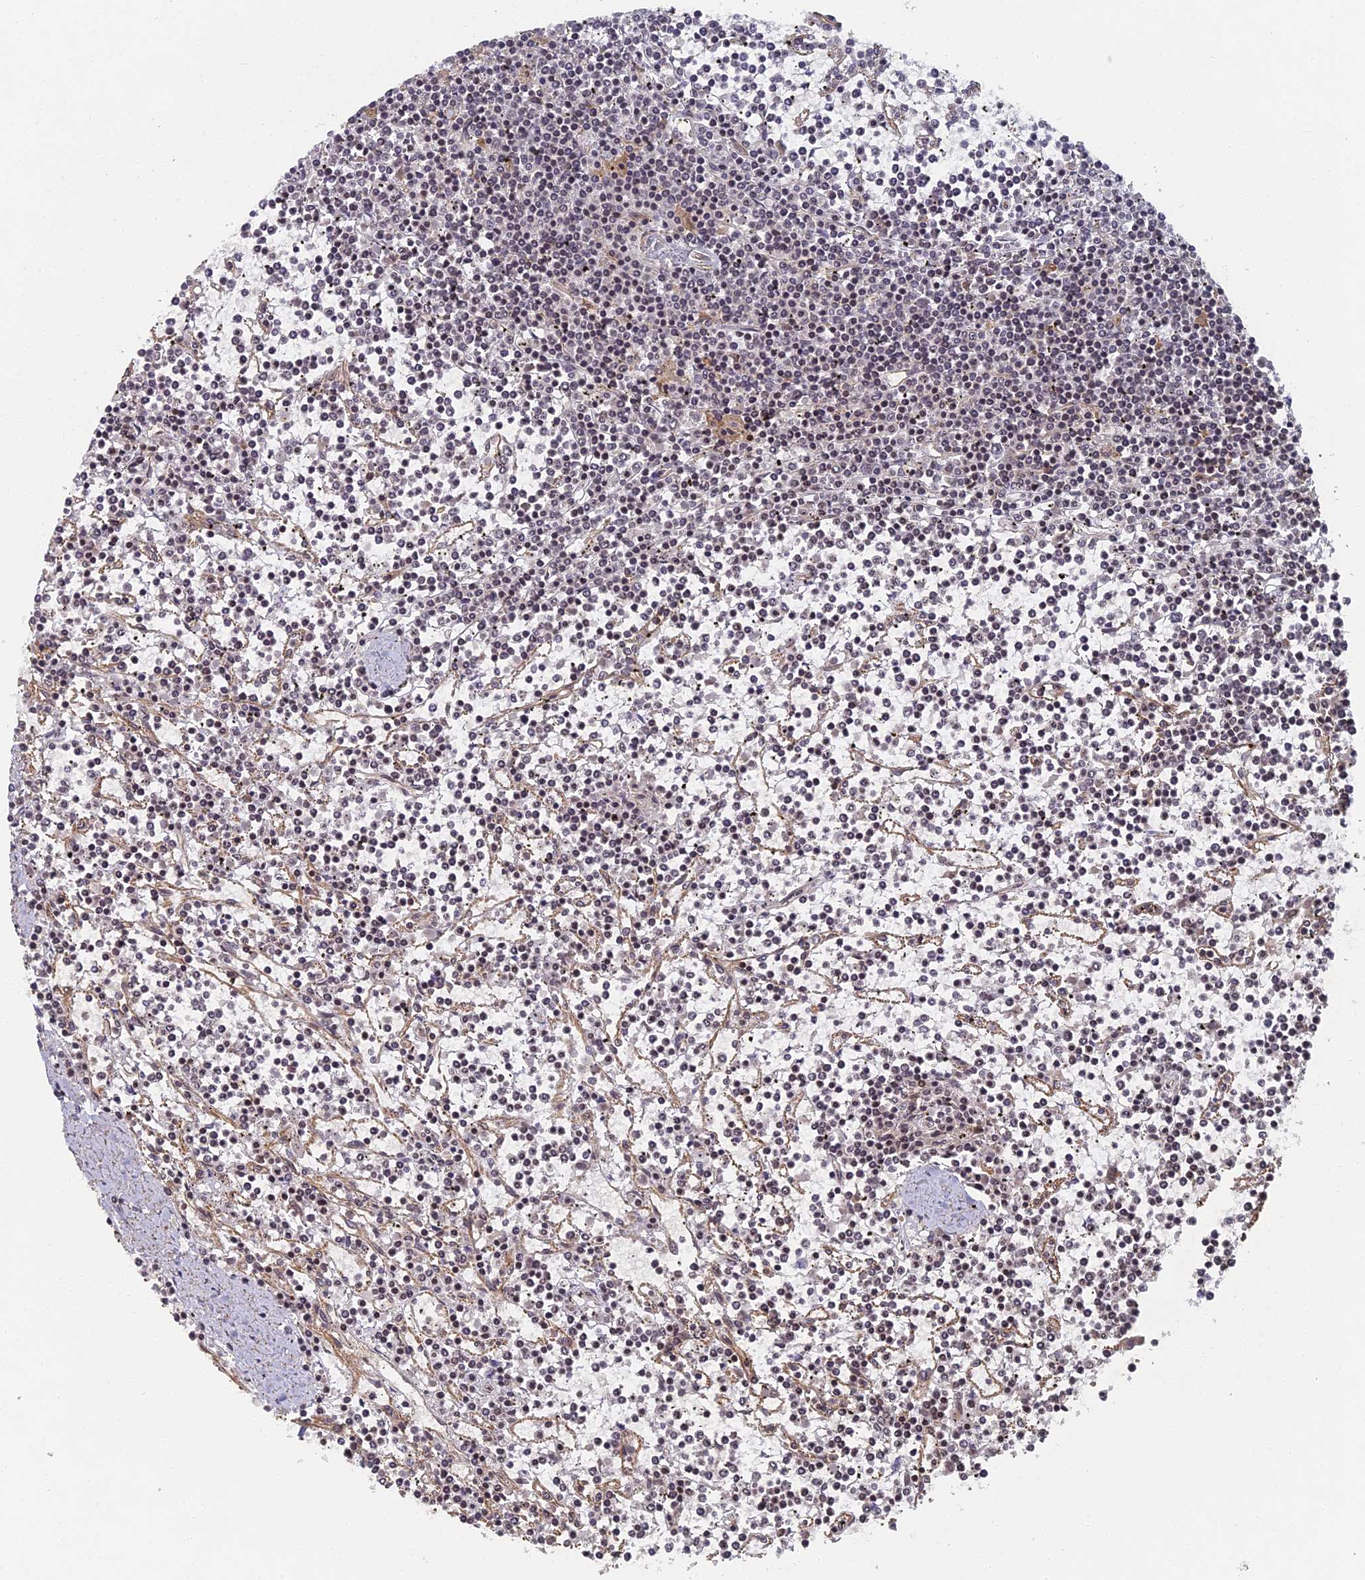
{"staining": {"intensity": "negative", "quantity": "none", "location": "none"}, "tissue": "lymphoma", "cell_type": "Tumor cells", "image_type": "cancer", "snomed": [{"axis": "morphology", "description": "Malignant lymphoma, non-Hodgkin's type, Low grade"}, {"axis": "topography", "description": "Spleen"}], "caption": "This is an immunohistochemistry histopathology image of low-grade malignant lymphoma, non-Hodgkin's type. There is no expression in tumor cells.", "gene": "ABCB10", "patient": {"sex": "female", "age": 19}}